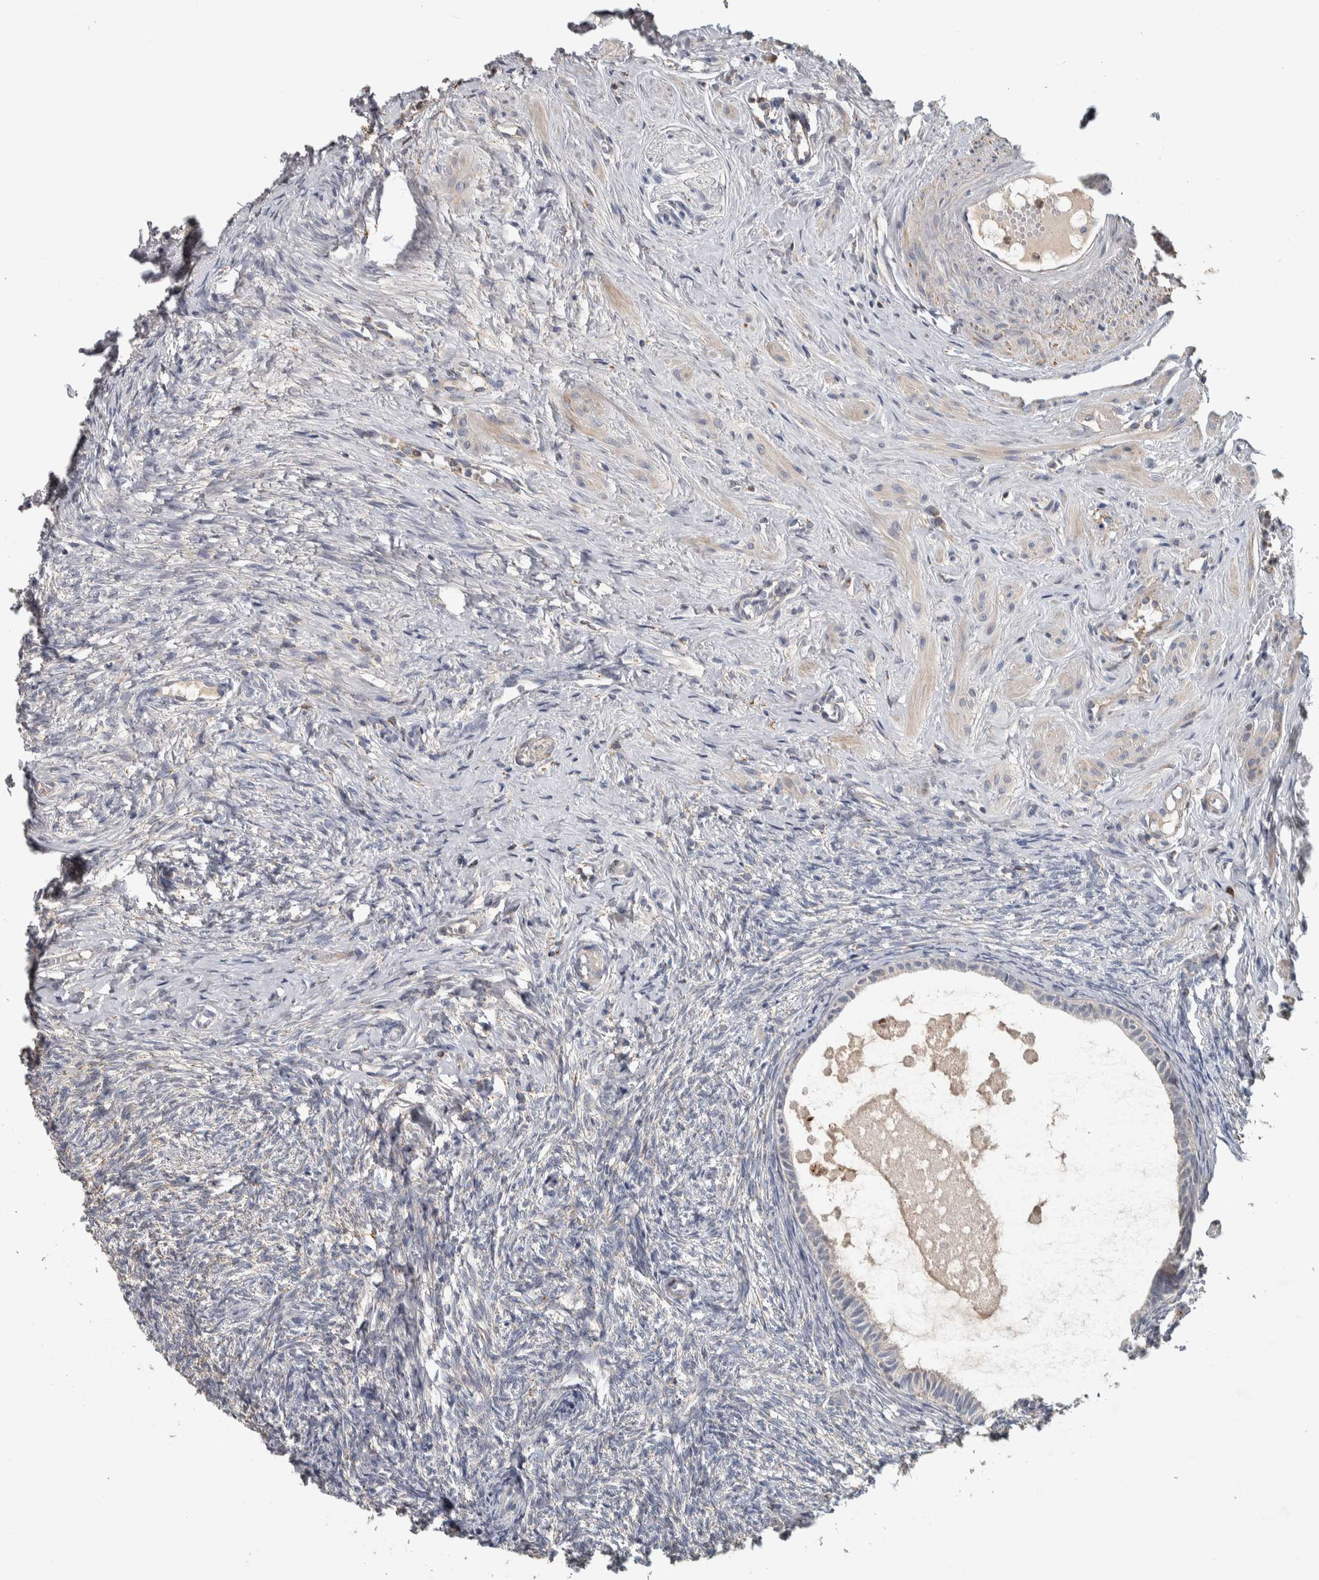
{"staining": {"intensity": "negative", "quantity": "none", "location": "none"}, "tissue": "ovary", "cell_type": "Follicle cells", "image_type": "normal", "snomed": [{"axis": "morphology", "description": "Normal tissue, NOS"}, {"axis": "topography", "description": "Ovary"}], "caption": "The immunohistochemistry (IHC) histopathology image has no significant positivity in follicle cells of ovary. (IHC, brightfield microscopy, high magnification).", "gene": "FAM78A", "patient": {"sex": "female", "age": 41}}